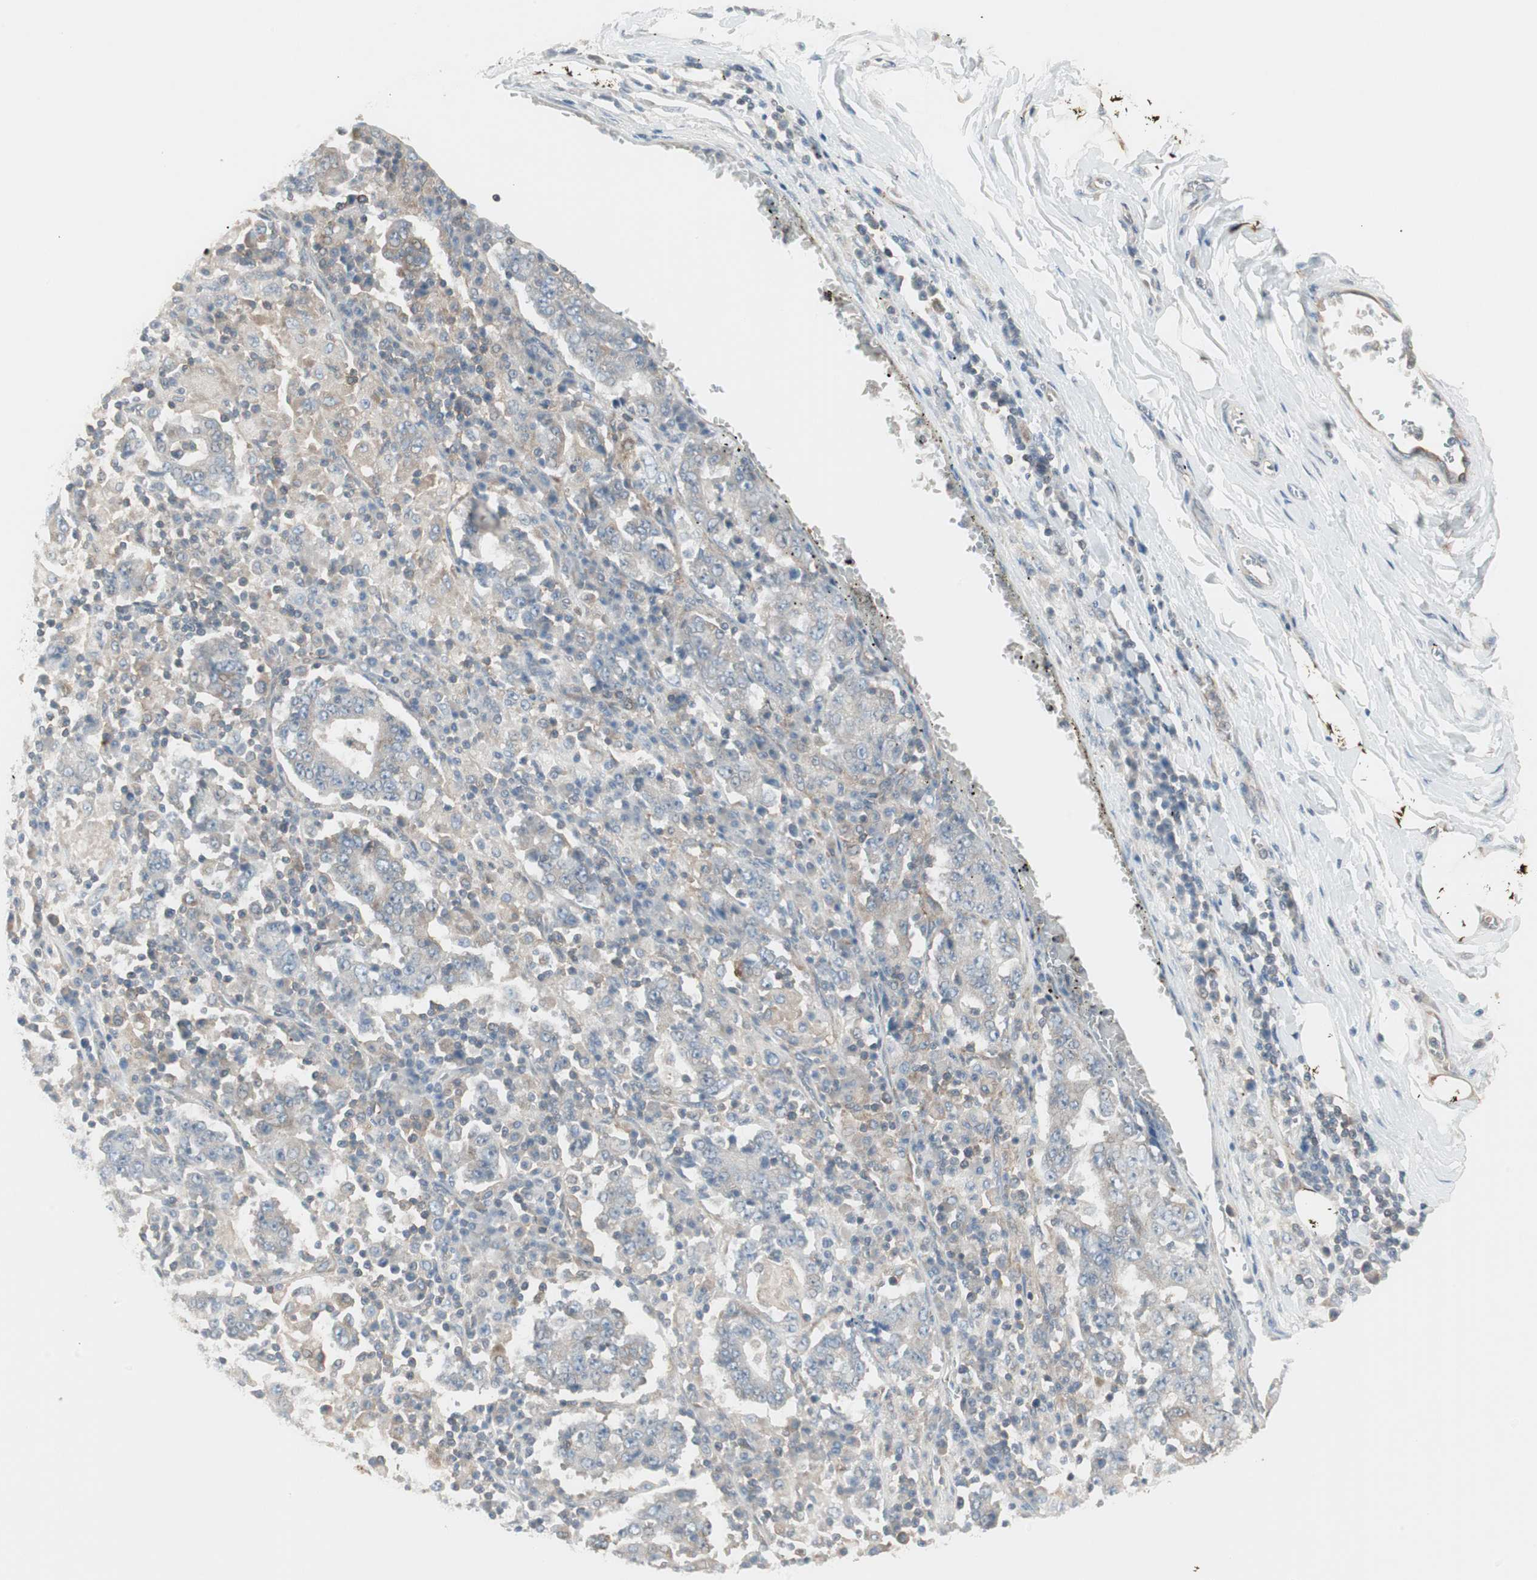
{"staining": {"intensity": "weak", "quantity": ">75%", "location": "cytoplasmic/membranous"}, "tissue": "stomach cancer", "cell_type": "Tumor cells", "image_type": "cancer", "snomed": [{"axis": "morphology", "description": "Normal tissue, NOS"}, {"axis": "morphology", "description": "Adenocarcinoma, NOS"}, {"axis": "topography", "description": "Stomach, upper"}, {"axis": "topography", "description": "Stomach"}], "caption": "Stomach cancer was stained to show a protein in brown. There is low levels of weak cytoplasmic/membranous expression in approximately >75% of tumor cells. (DAB (3,3'-diaminobenzidine) = brown stain, brightfield microscopy at high magnification).", "gene": "ZFP36", "patient": {"sex": "male", "age": 59}}